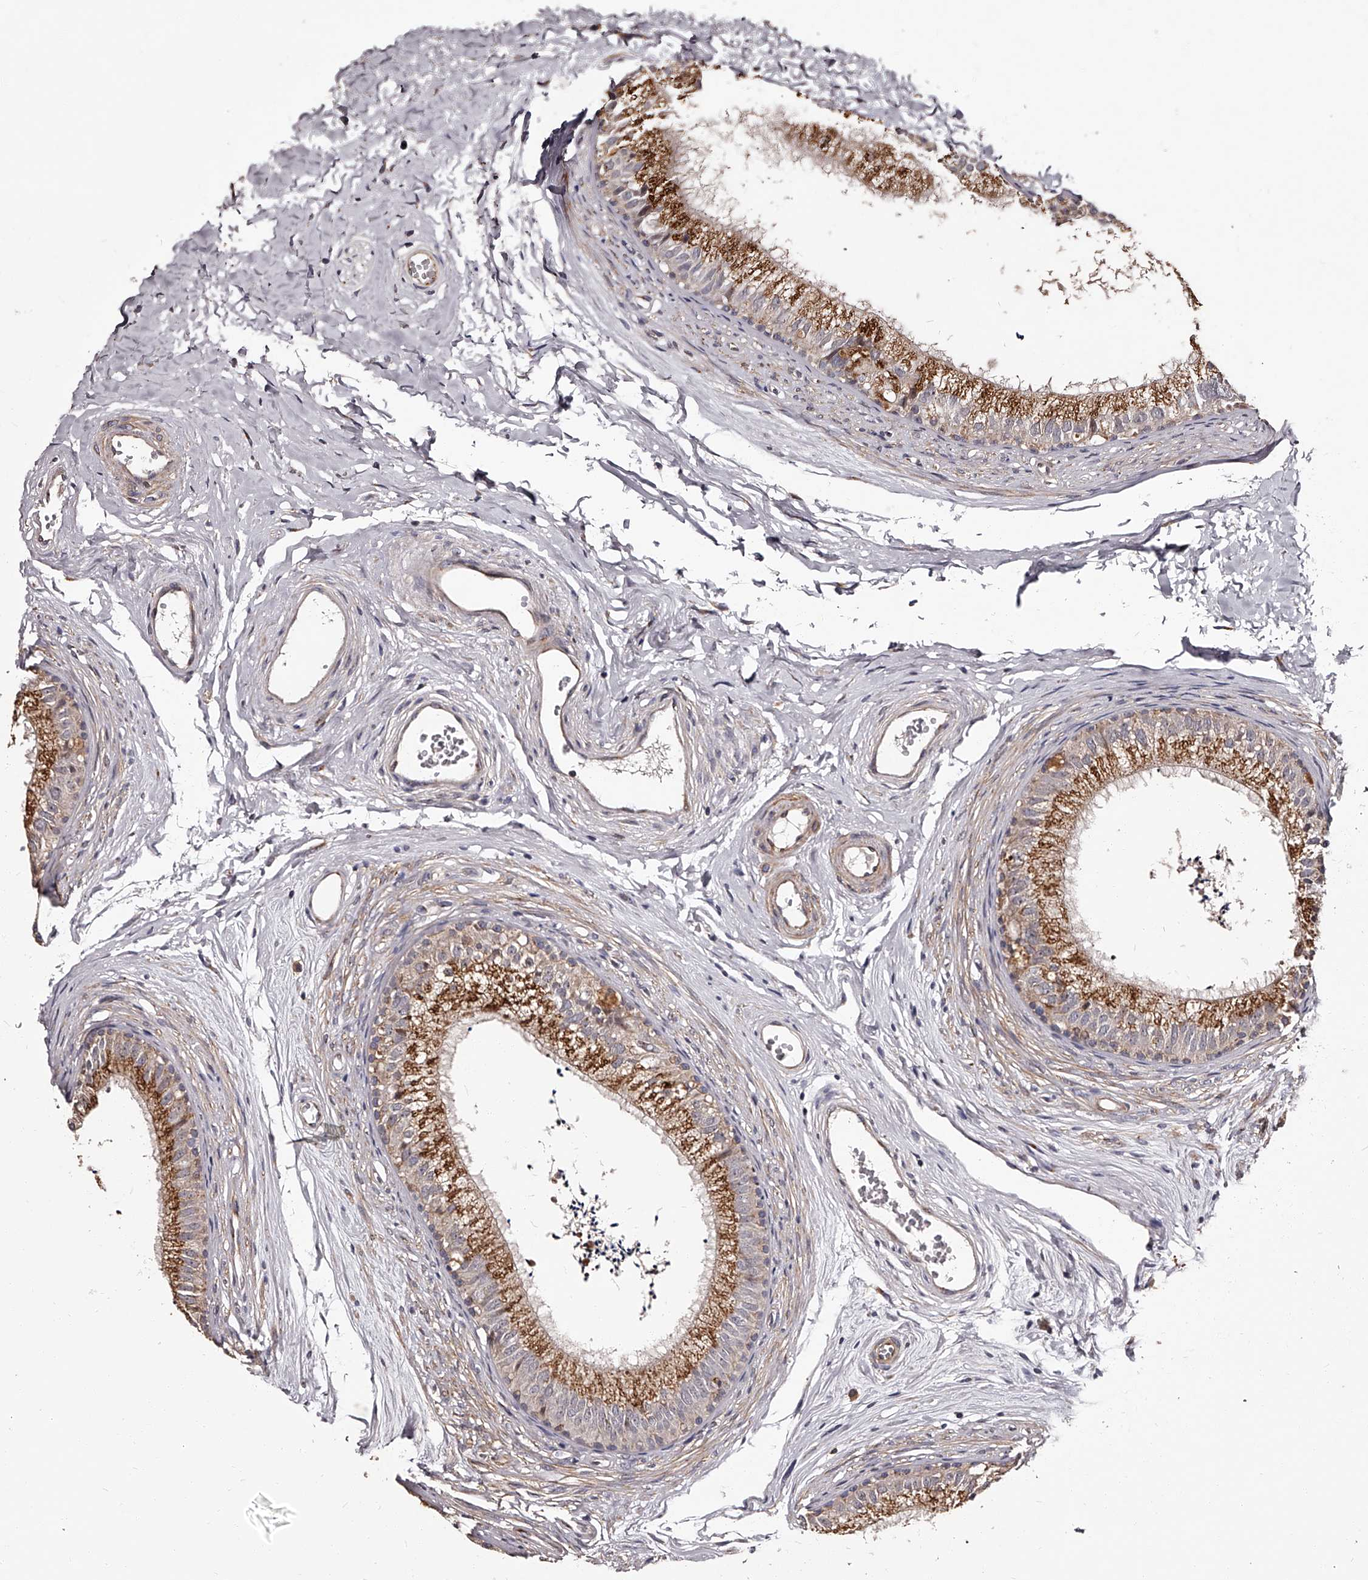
{"staining": {"intensity": "moderate", "quantity": ">75%", "location": "cytoplasmic/membranous"}, "tissue": "epididymis", "cell_type": "Glandular cells", "image_type": "normal", "snomed": [{"axis": "morphology", "description": "Normal tissue, NOS"}, {"axis": "topography", "description": "Epididymis"}], "caption": "Epididymis stained with IHC exhibits moderate cytoplasmic/membranous positivity in about >75% of glandular cells. Nuclei are stained in blue.", "gene": "RSC1A1", "patient": {"sex": "male", "age": 56}}